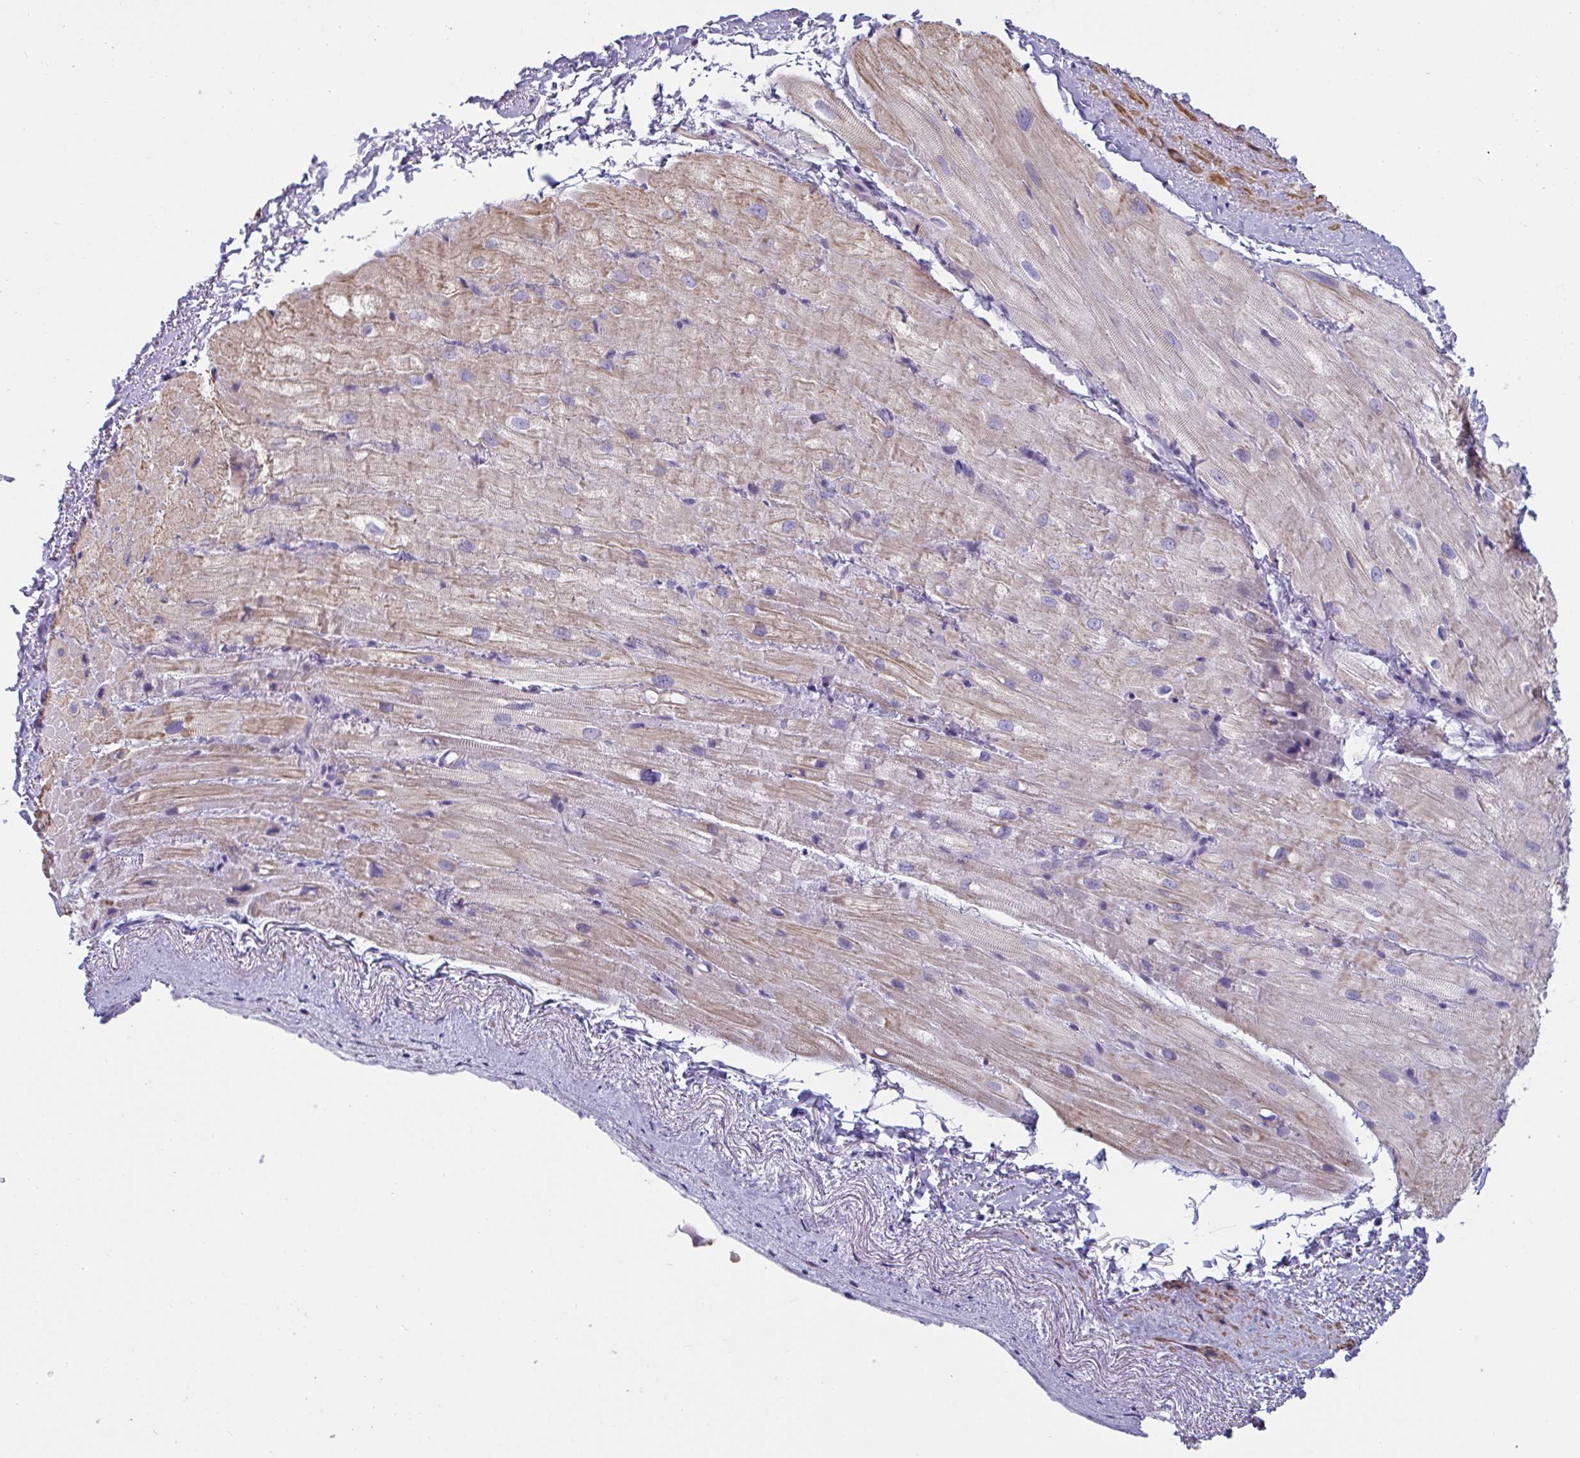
{"staining": {"intensity": "weak", "quantity": "25%-75%", "location": "cytoplasmic/membranous"}, "tissue": "heart muscle", "cell_type": "Cardiomyocytes", "image_type": "normal", "snomed": [{"axis": "morphology", "description": "Normal tissue, NOS"}, {"axis": "topography", "description": "Heart"}], "caption": "Cardiomyocytes show weak cytoplasmic/membranous expression in approximately 25%-75% of cells in unremarkable heart muscle. (IHC, brightfield microscopy, high magnification).", "gene": "OR5P3", "patient": {"sex": "male", "age": 62}}